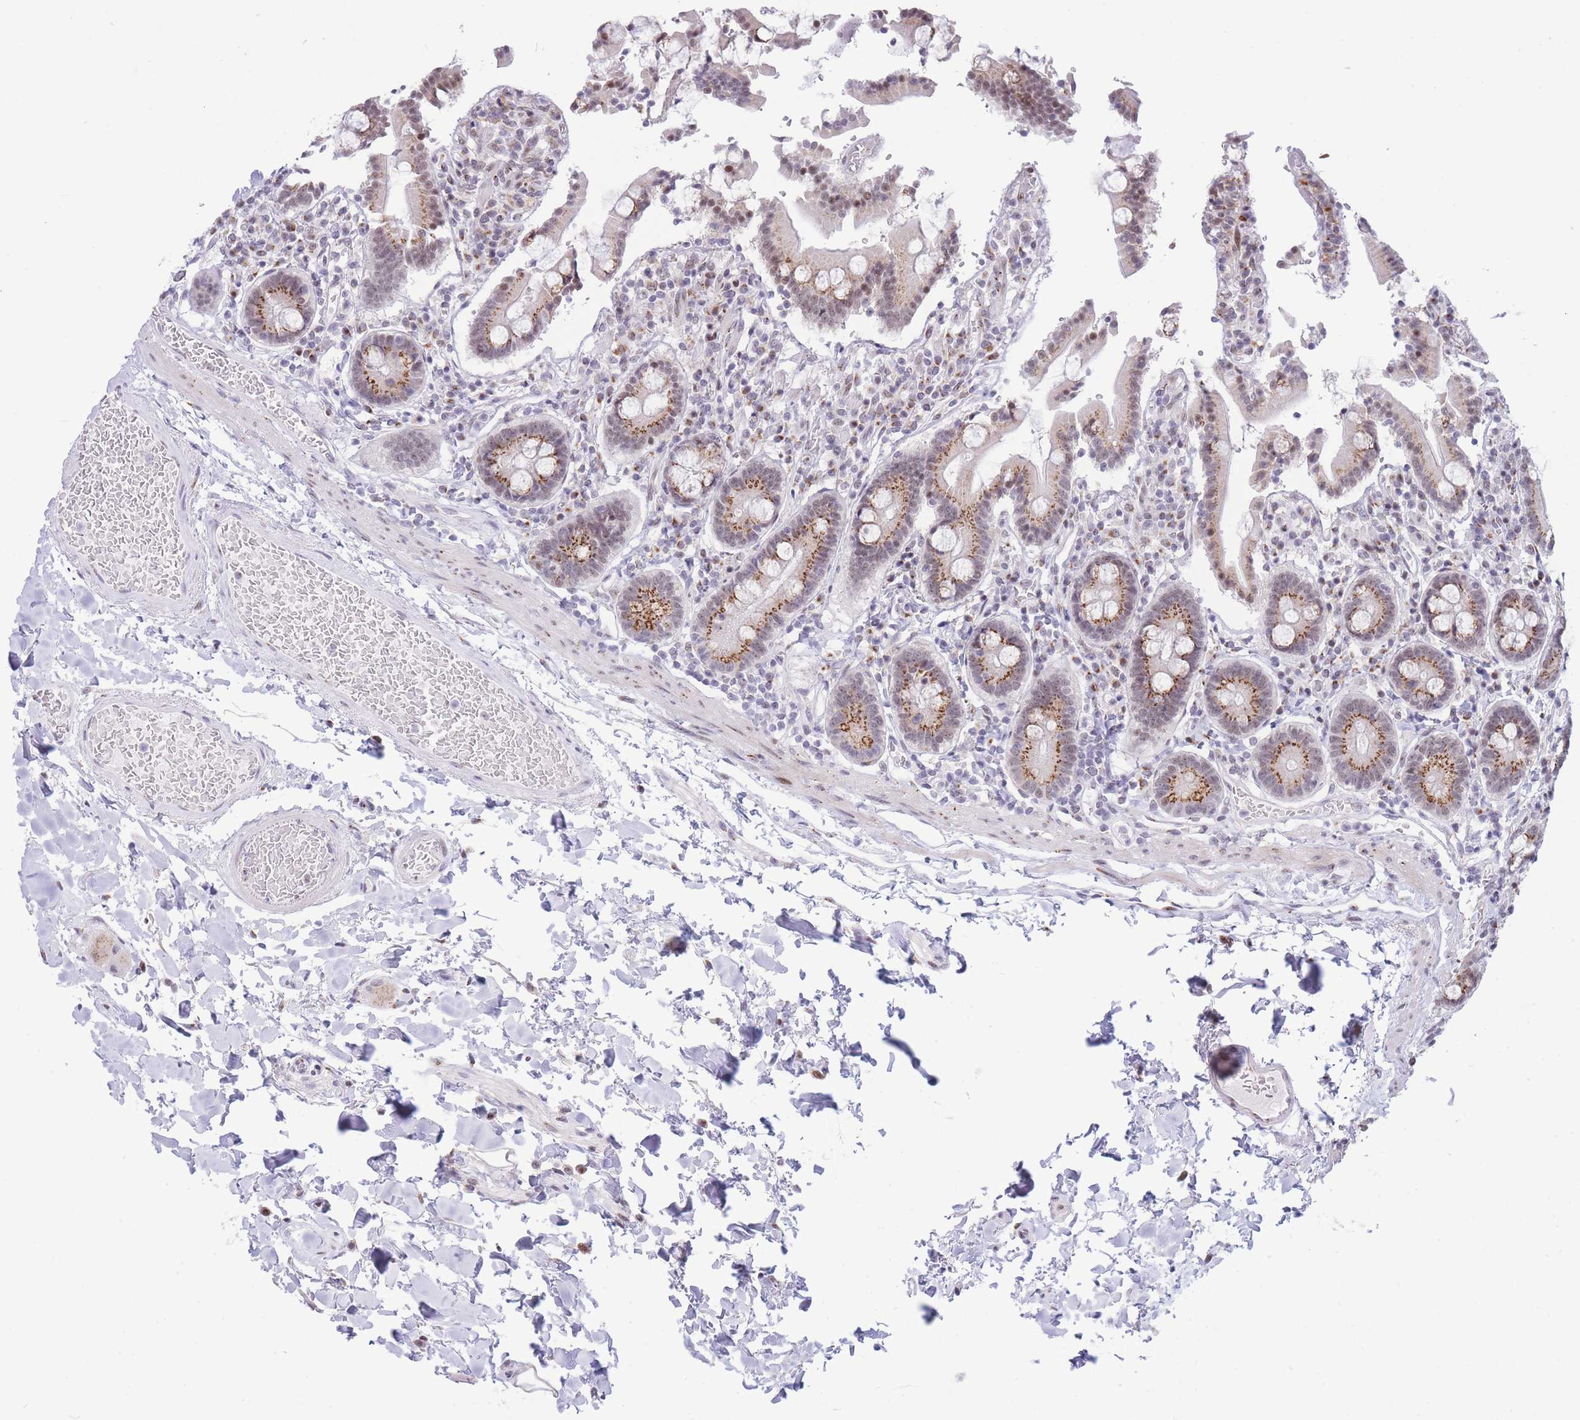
{"staining": {"intensity": "strong", "quantity": ">75%", "location": "cytoplasmic/membranous"}, "tissue": "duodenum", "cell_type": "Glandular cells", "image_type": "normal", "snomed": [{"axis": "morphology", "description": "Normal tissue, NOS"}, {"axis": "topography", "description": "Duodenum"}], "caption": "Immunohistochemical staining of normal human duodenum displays >75% levels of strong cytoplasmic/membranous protein positivity in approximately >75% of glandular cells. (Stains: DAB in brown, nuclei in blue, Microscopy: brightfield microscopy at high magnification).", "gene": "INO80C", "patient": {"sex": "male", "age": 55}}